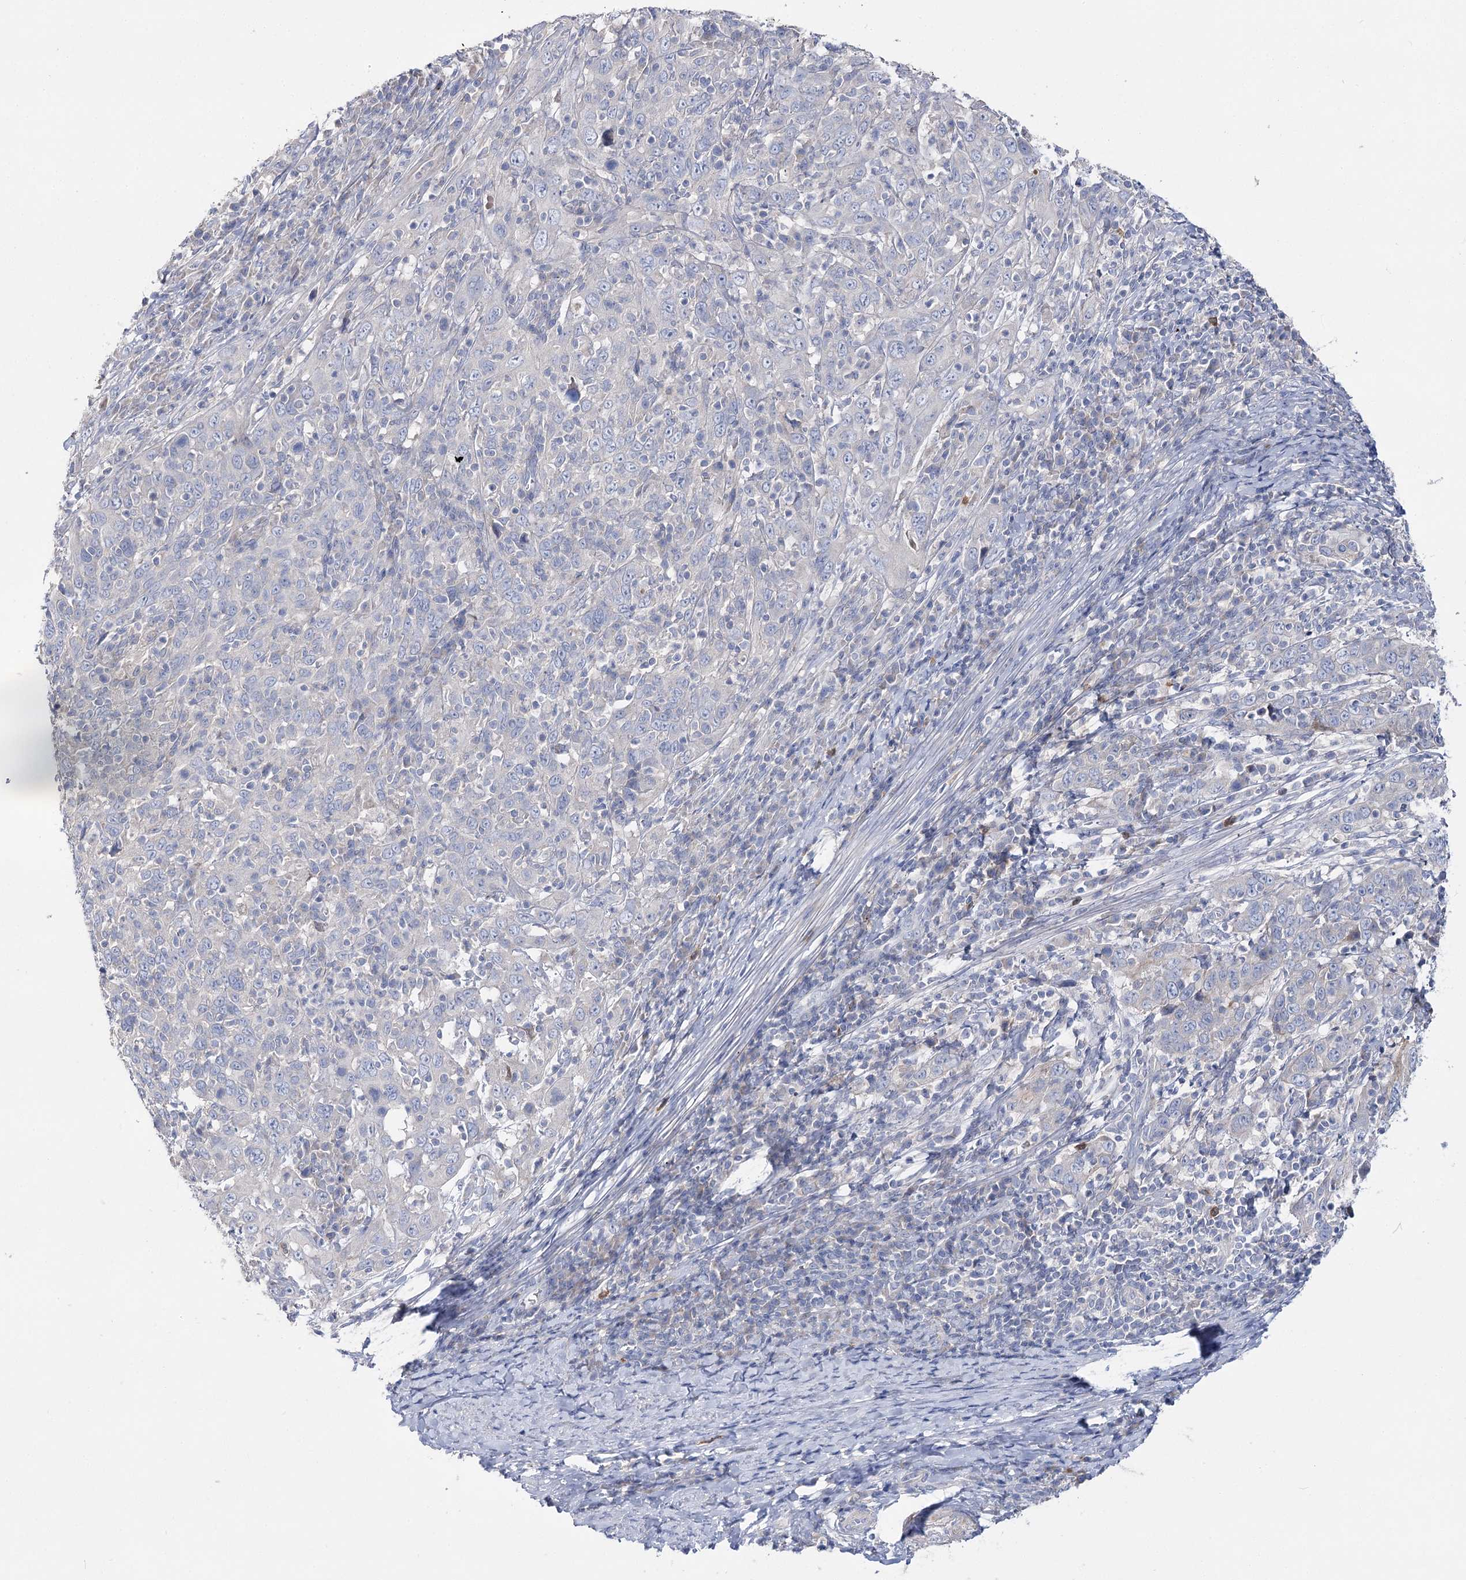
{"staining": {"intensity": "negative", "quantity": "none", "location": "none"}, "tissue": "cervical cancer", "cell_type": "Tumor cells", "image_type": "cancer", "snomed": [{"axis": "morphology", "description": "Squamous cell carcinoma, NOS"}, {"axis": "topography", "description": "Cervix"}], "caption": "A high-resolution histopathology image shows immunohistochemistry (IHC) staining of squamous cell carcinoma (cervical), which reveals no significant expression in tumor cells.", "gene": "NRAP", "patient": {"sex": "female", "age": 46}}